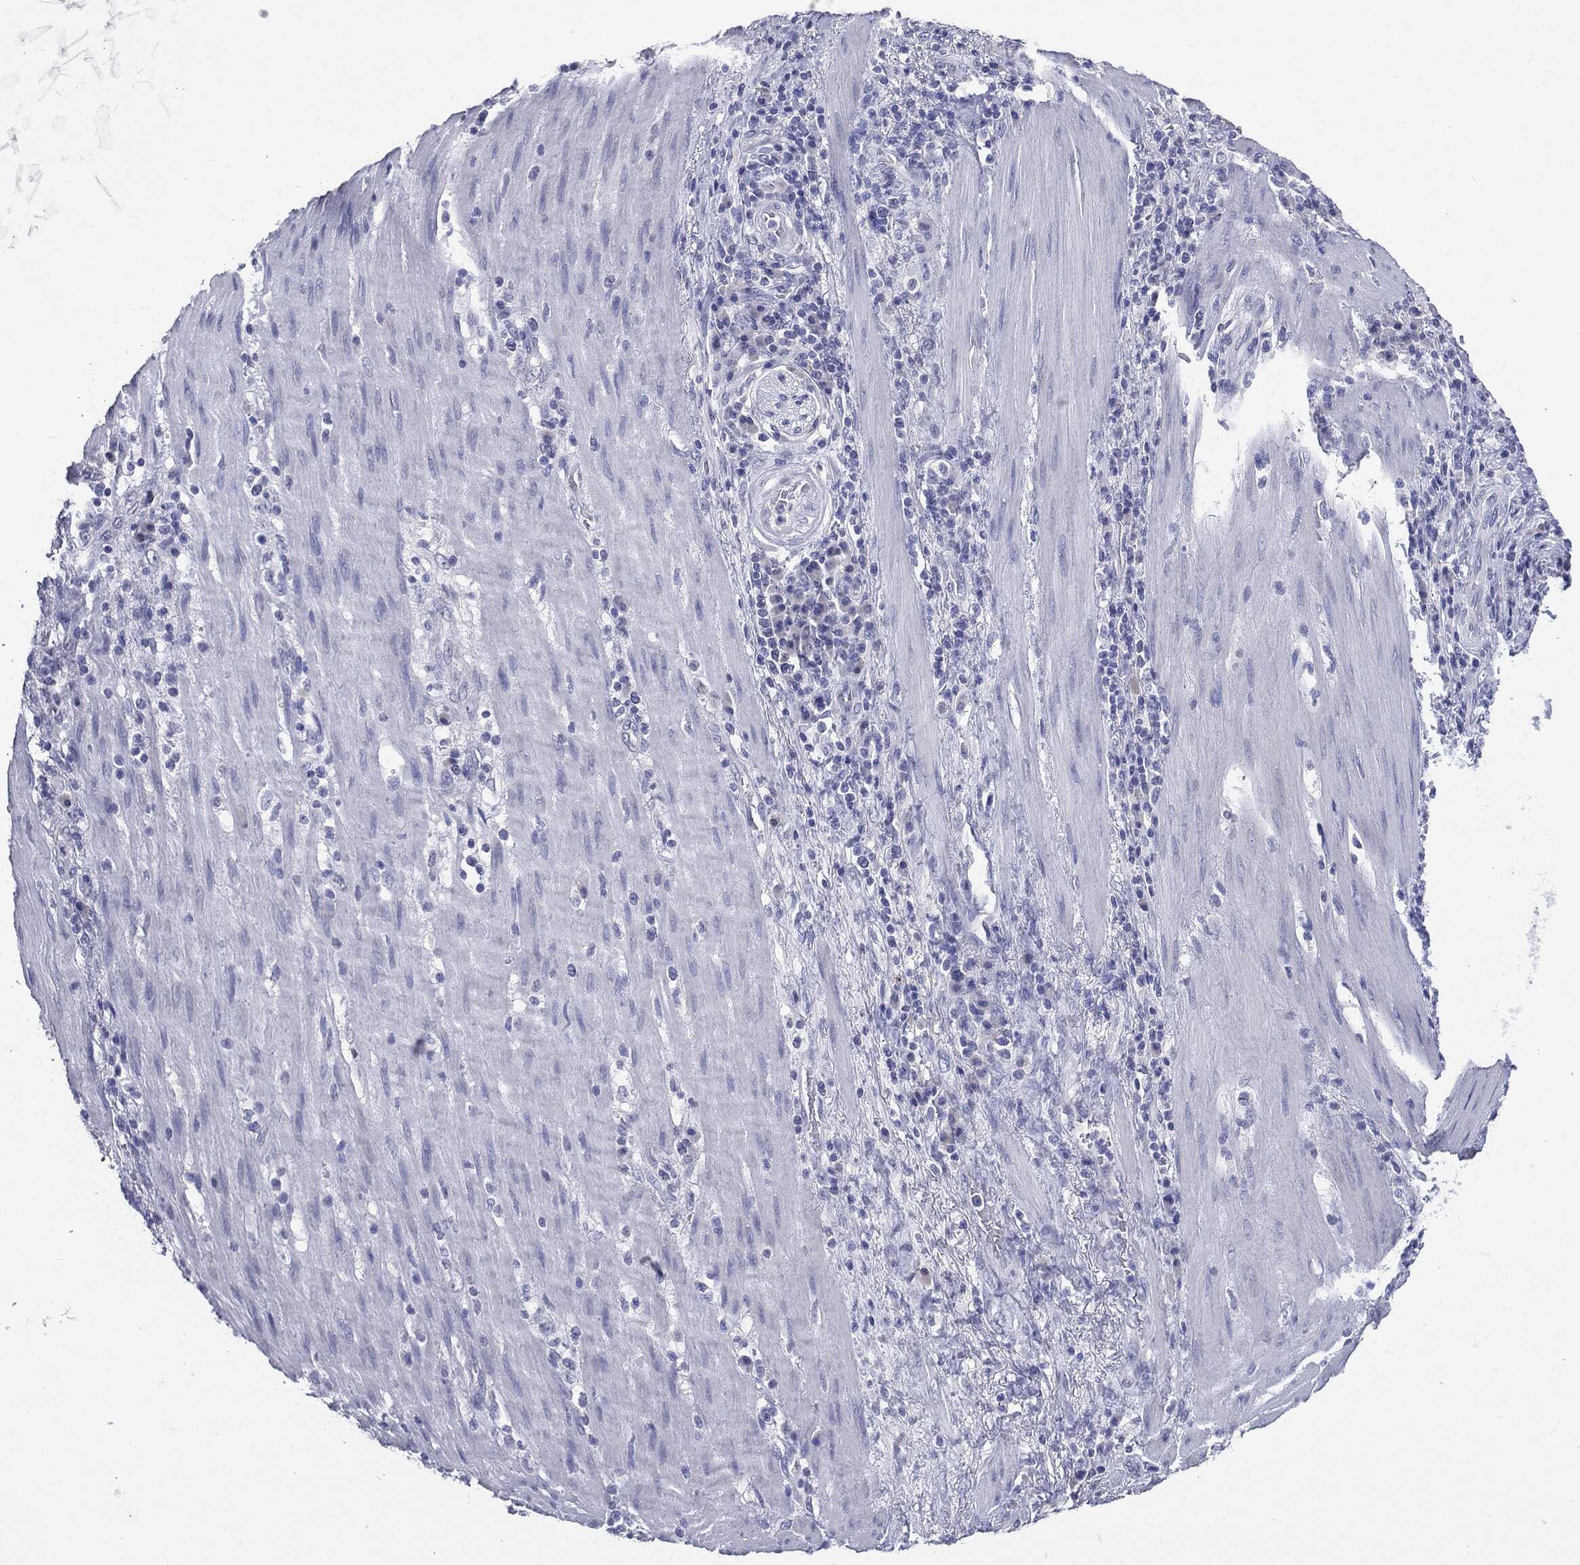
{"staining": {"intensity": "negative", "quantity": "none", "location": "none"}, "tissue": "stomach cancer", "cell_type": "Tumor cells", "image_type": "cancer", "snomed": [{"axis": "morphology", "description": "Adenocarcinoma, NOS"}, {"axis": "topography", "description": "Stomach"}], "caption": "A photomicrograph of stomach cancer (adenocarcinoma) stained for a protein shows no brown staining in tumor cells.", "gene": "TSHB", "patient": {"sex": "male", "age": 54}}